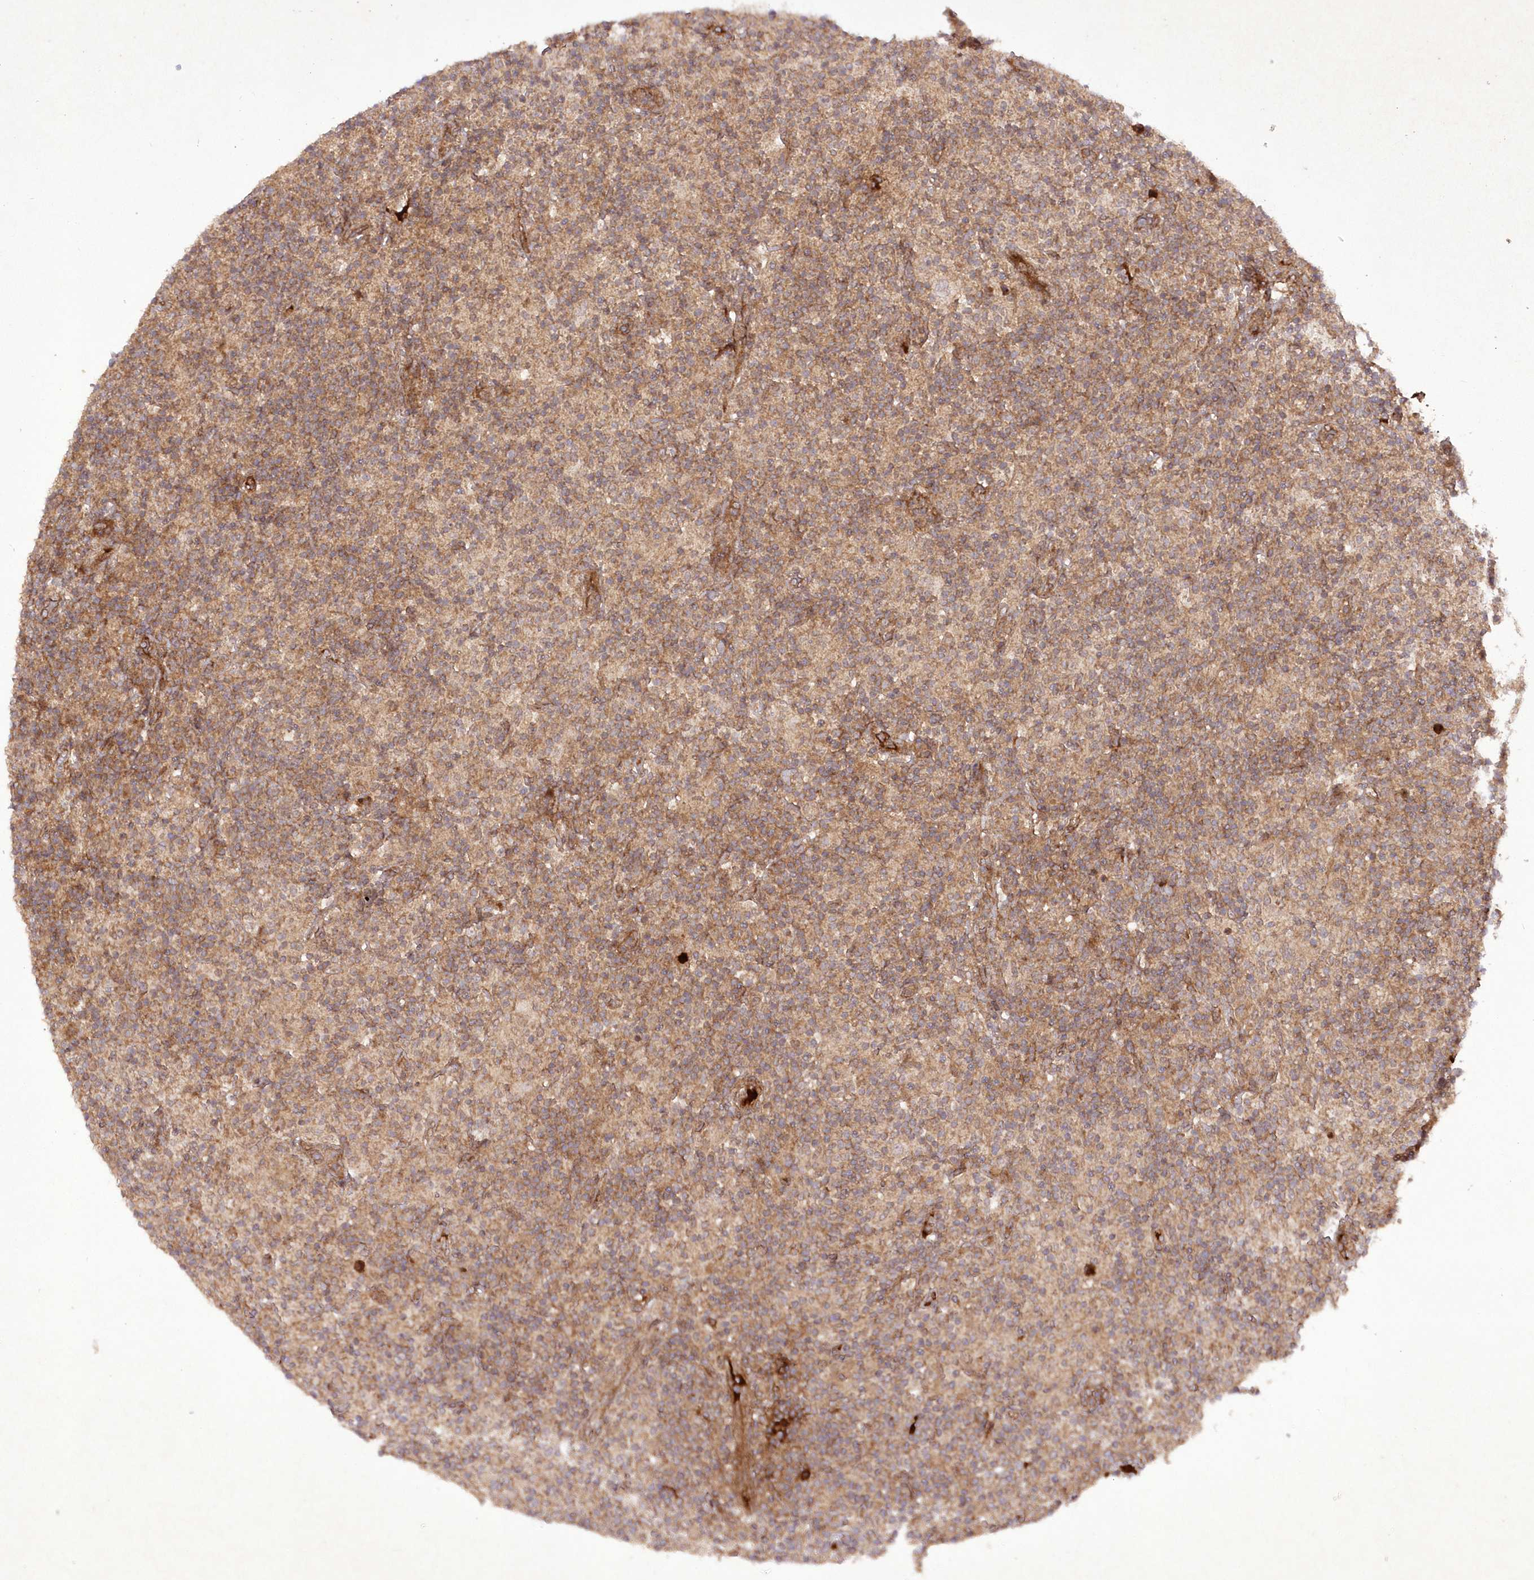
{"staining": {"intensity": "moderate", "quantity": ">75%", "location": "cytoplasmic/membranous"}, "tissue": "lymphoma", "cell_type": "Tumor cells", "image_type": "cancer", "snomed": [{"axis": "morphology", "description": "Hodgkin's disease, NOS"}, {"axis": "topography", "description": "Lymph node"}], "caption": "Immunohistochemical staining of human lymphoma demonstrates moderate cytoplasmic/membranous protein staining in approximately >75% of tumor cells. The protein is stained brown, and the nuclei are stained in blue (DAB (3,3'-diaminobenzidine) IHC with brightfield microscopy, high magnification).", "gene": "APOM", "patient": {"sex": "male", "age": 70}}